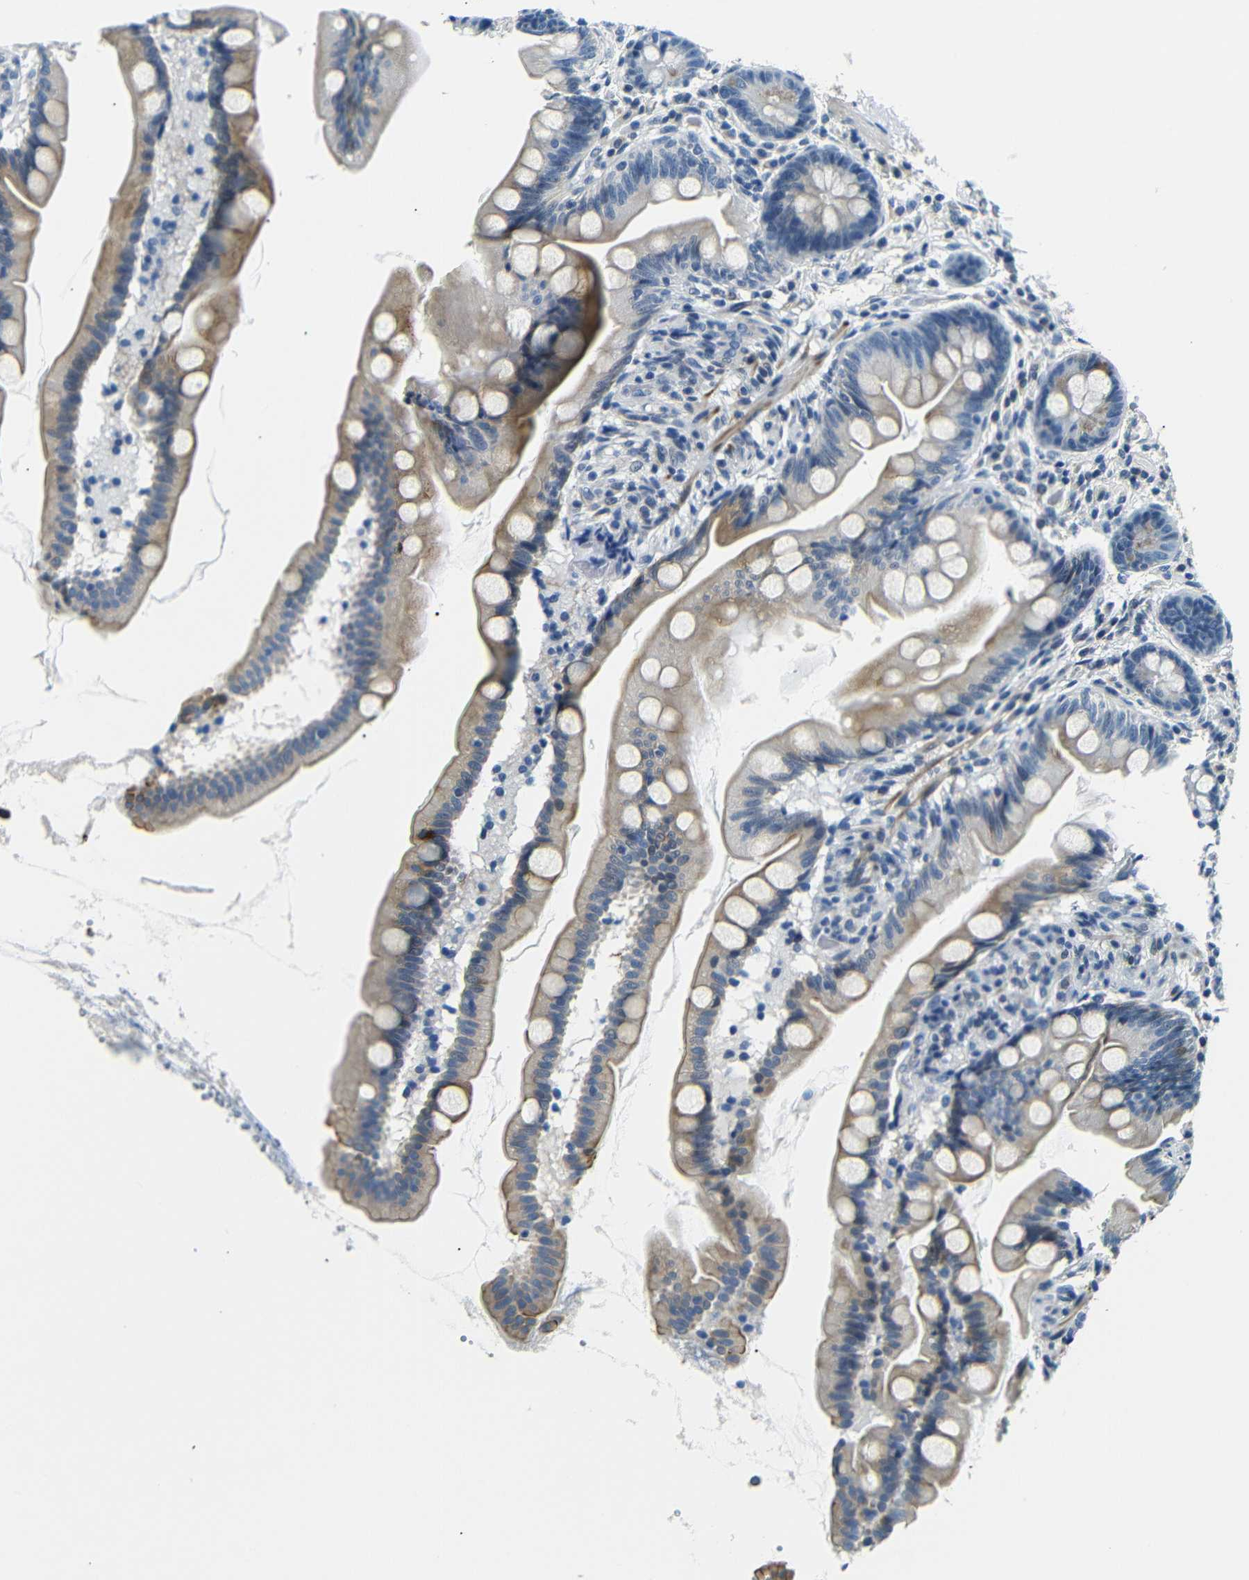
{"staining": {"intensity": "moderate", "quantity": ">75%", "location": "cytoplasmic/membranous"}, "tissue": "small intestine", "cell_type": "Glandular cells", "image_type": "normal", "snomed": [{"axis": "morphology", "description": "Normal tissue, NOS"}, {"axis": "topography", "description": "Small intestine"}], "caption": "Moderate cytoplasmic/membranous positivity for a protein is seen in about >75% of glandular cells of benign small intestine using immunohistochemistry.", "gene": "TAFA1", "patient": {"sex": "female", "age": 56}}